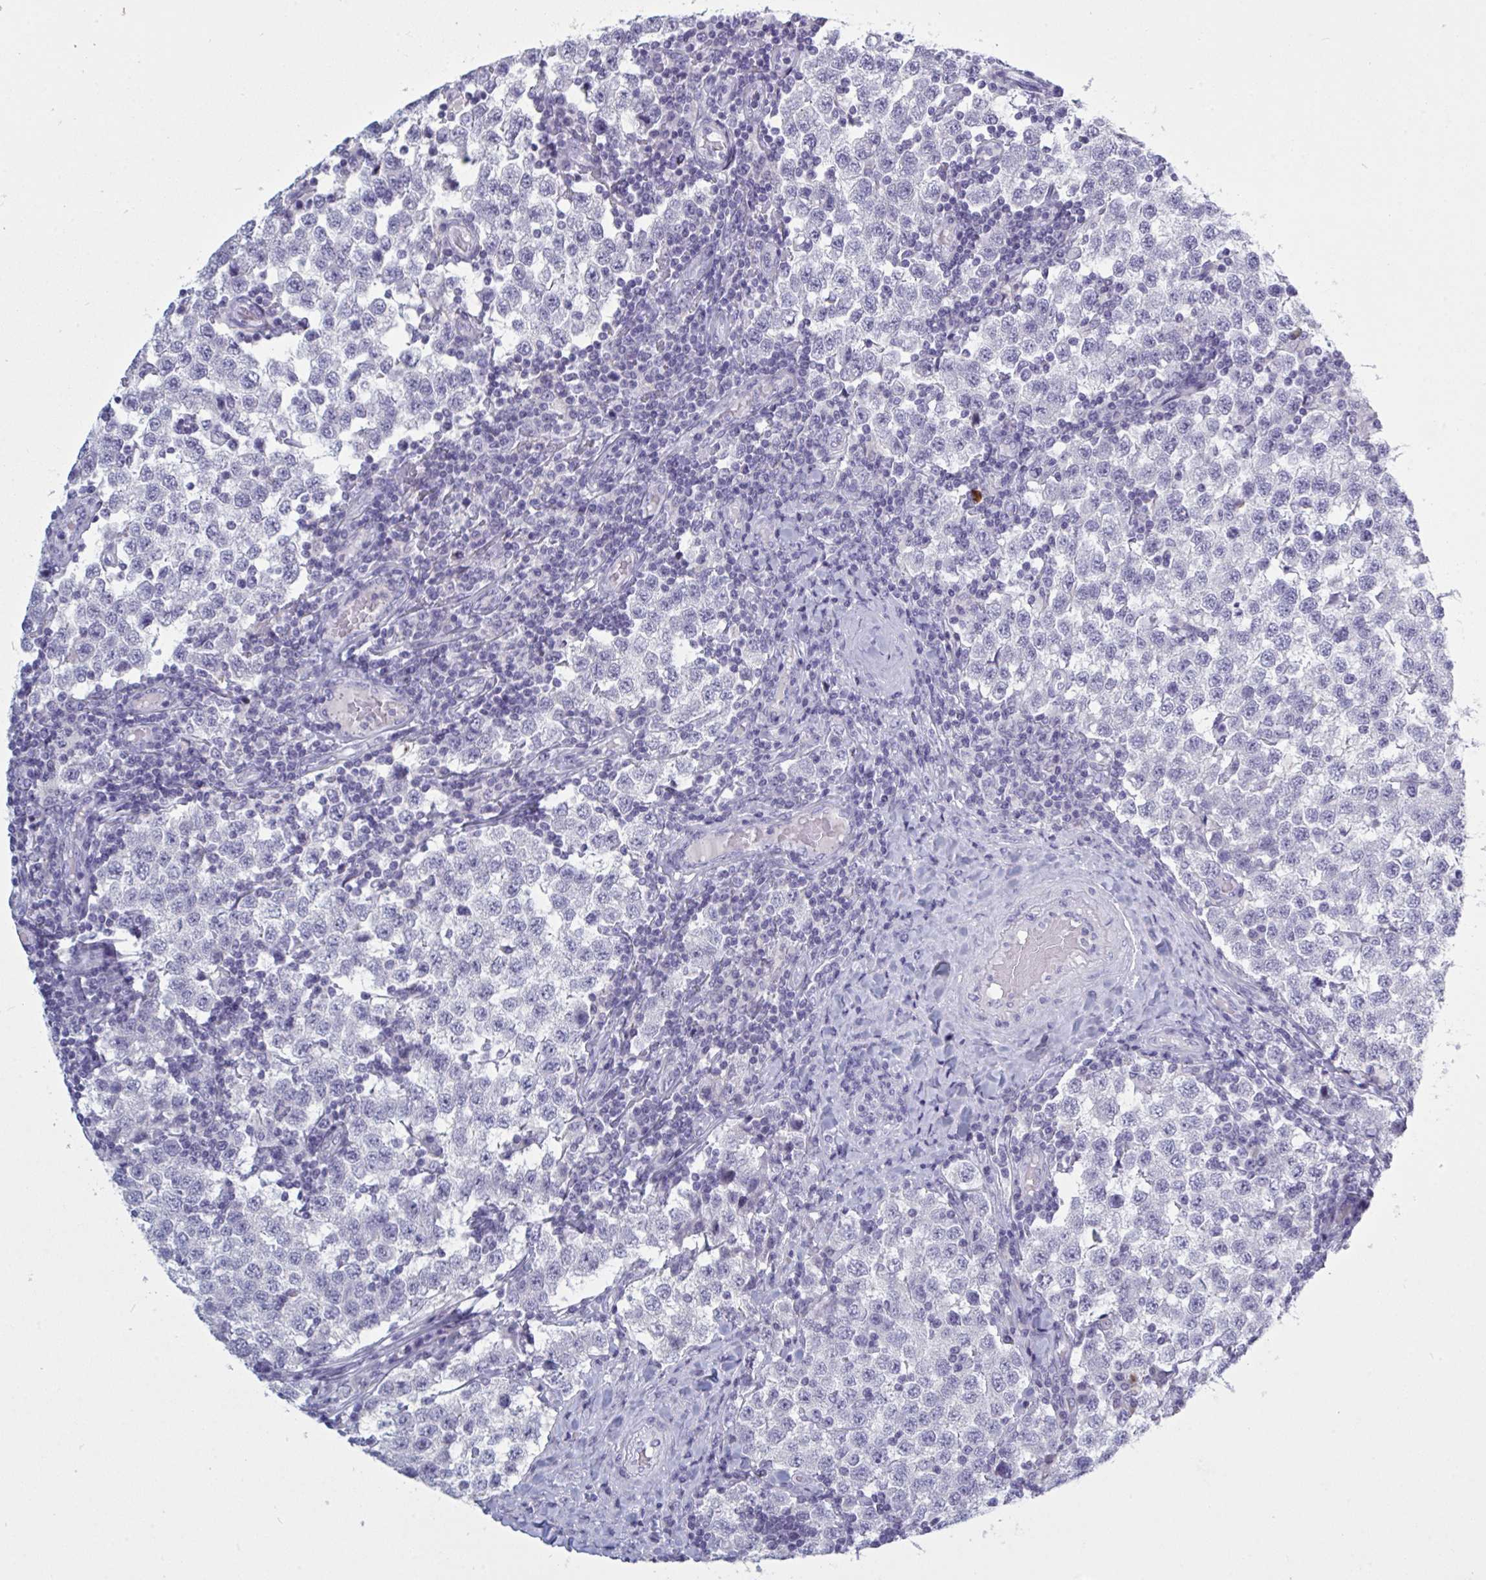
{"staining": {"intensity": "negative", "quantity": "none", "location": "none"}, "tissue": "testis cancer", "cell_type": "Tumor cells", "image_type": "cancer", "snomed": [{"axis": "morphology", "description": "Seminoma, NOS"}, {"axis": "topography", "description": "Testis"}], "caption": "Immunohistochemical staining of human seminoma (testis) reveals no significant positivity in tumor cells.", "gene": "NDUFC2", "patient": {"sex": "male", "age": 34}}